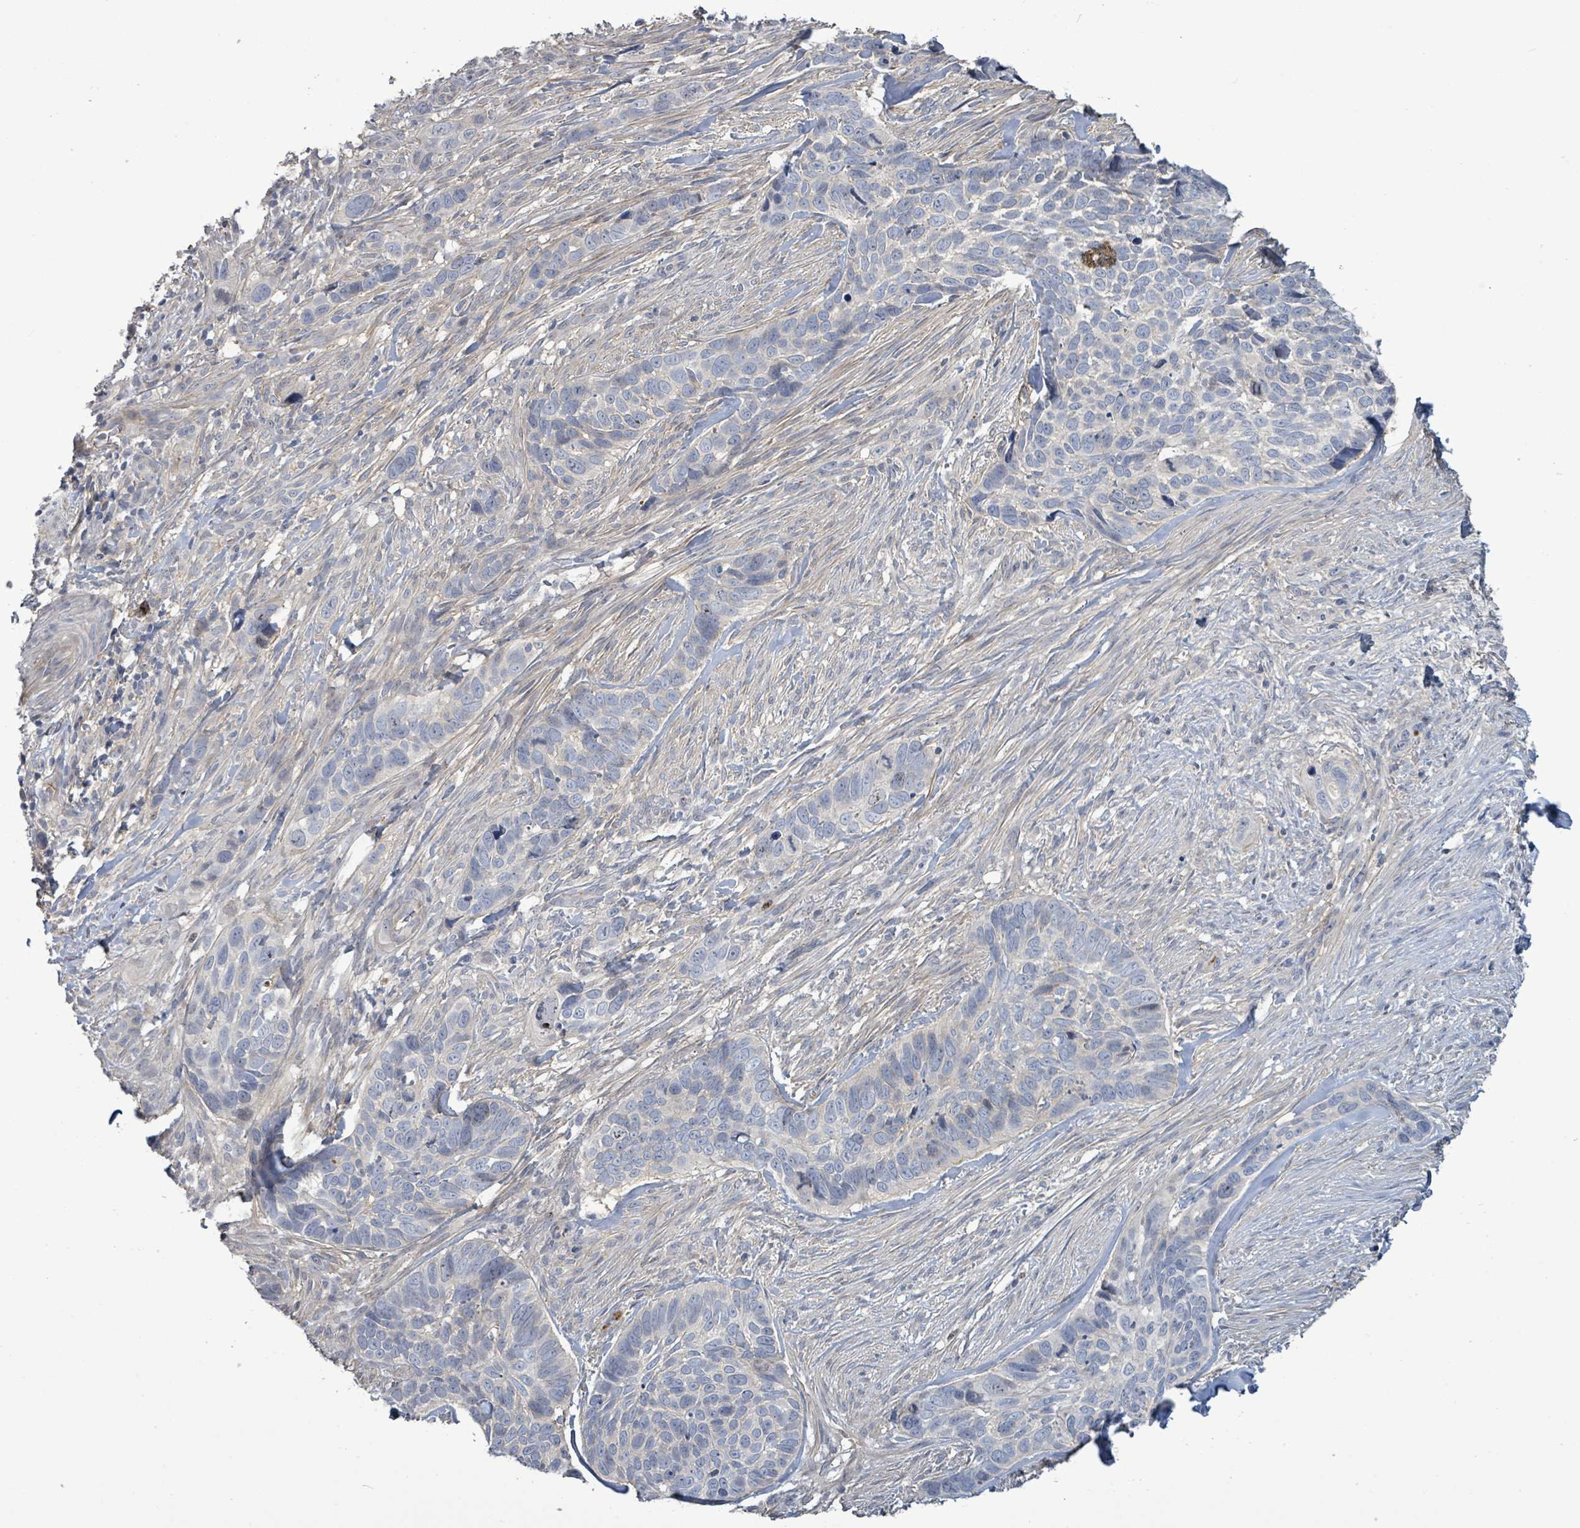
{"staining": {"intensity": "negative", "quantity": "none", "location": "none"}, "tissue": "skin cancer", "cell_type": "Tumor cells", "image_type": "cancer", "snomed": [{"axis": "morphology", "description": "Basal cell carcinoma"}, {"axis": "topography", "description": "Skin"}], "caption": "An immunohistochemistry (IHC) micrograph of basal cell carcinoma (skin) is shown. There is no staining in tumor cells of basal cell carcinoma (skin). (Brightfield microscopy of DAB (3,3'-diaminobenzidine) immunohistochemistry (IHC) at high magnification).", "gene": "KRAS", "patient": {"sex": "female", "age": 82}}